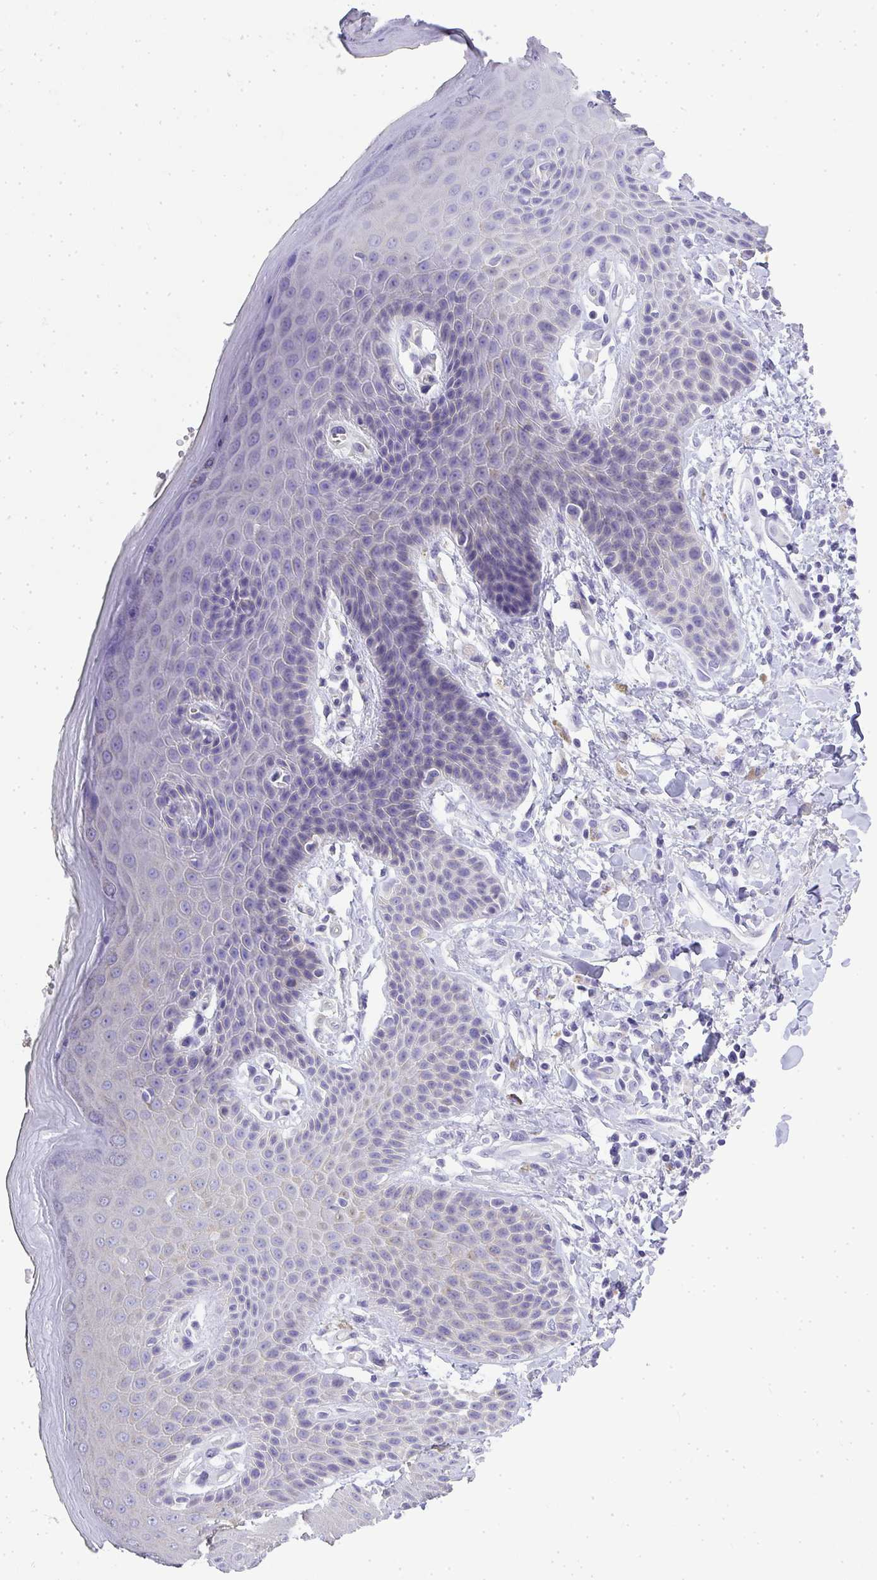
{"staining": {"intensity": "negative", "quantity": "none", "location": "none"}, "tissue": "skin", "cell_type": "Epidermal cells", "image_type": "normal", "snomed": [{"axis": "morphology", "description": "Normal tissue, NOS"}, {"axis": "topography", "description": "Anal"}, {"axis": "topography", "description": "Peripheral nerve tissue"}], "caption": "This is an immunohistochemistry micrograph of unremarkable skin. There is no positivity in epidermal cells.", "gene": "PLPPR3", "patient": {"sex": "male", "age": 51}}